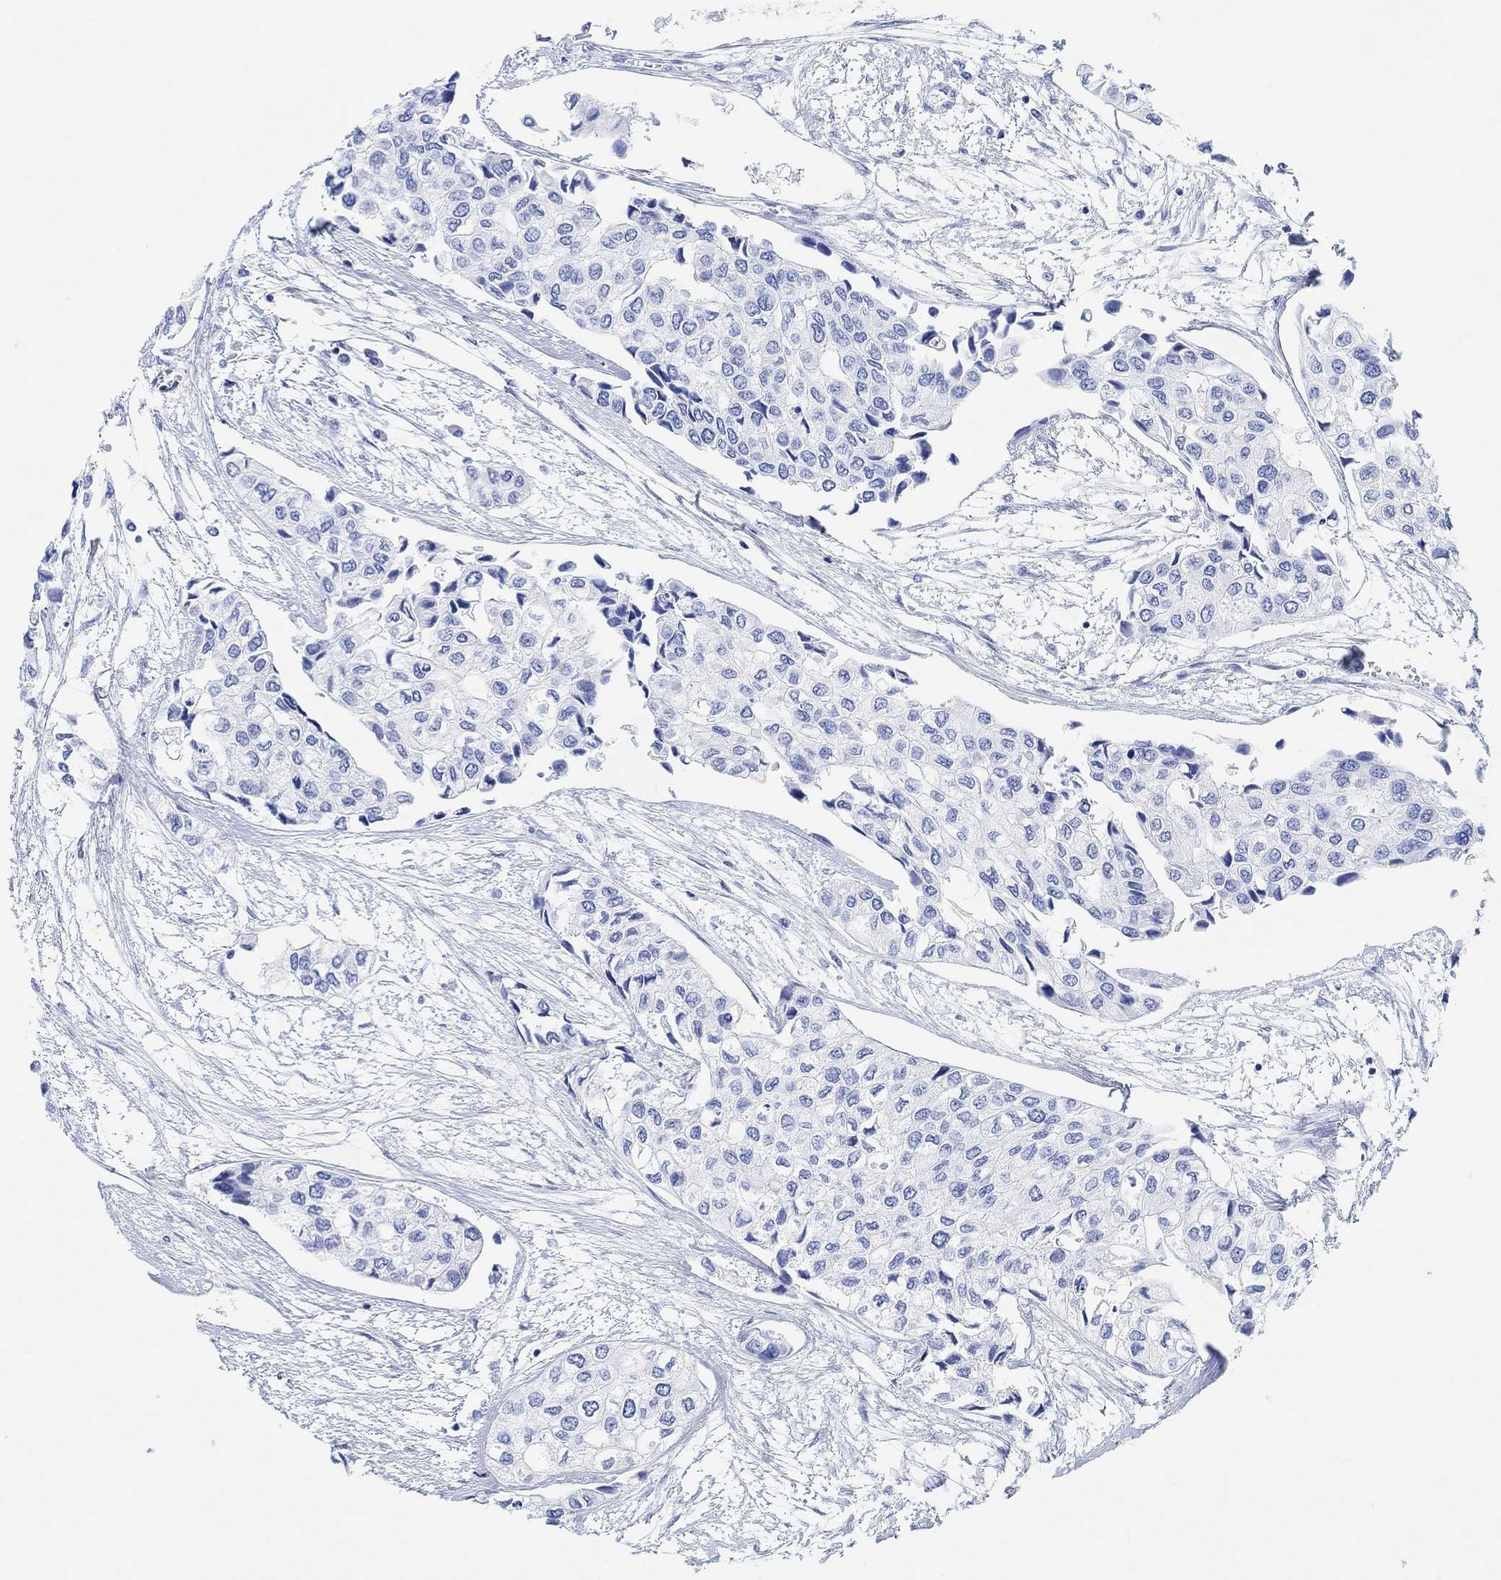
{"staining": {"intensity": "negative", "quantity": "none", "location": "none"}, "tissue": "urothelial cancer", "cell_type": "Tumor cells", "image_type": "cancer", "snomed": [{"axis": "morphology", "description": "Urothelial carcinoma, High grade"}, {"axis": "topography", "description": "Urinary bladder"}], "caption": "This is a photomicrograph of immunohistochemistry staining of high-grade urothelial carcinoma, which shows no positivity in tumor cells.", "gene": "ANKRD33", "patient": {"sex": "male", "age": 73}}